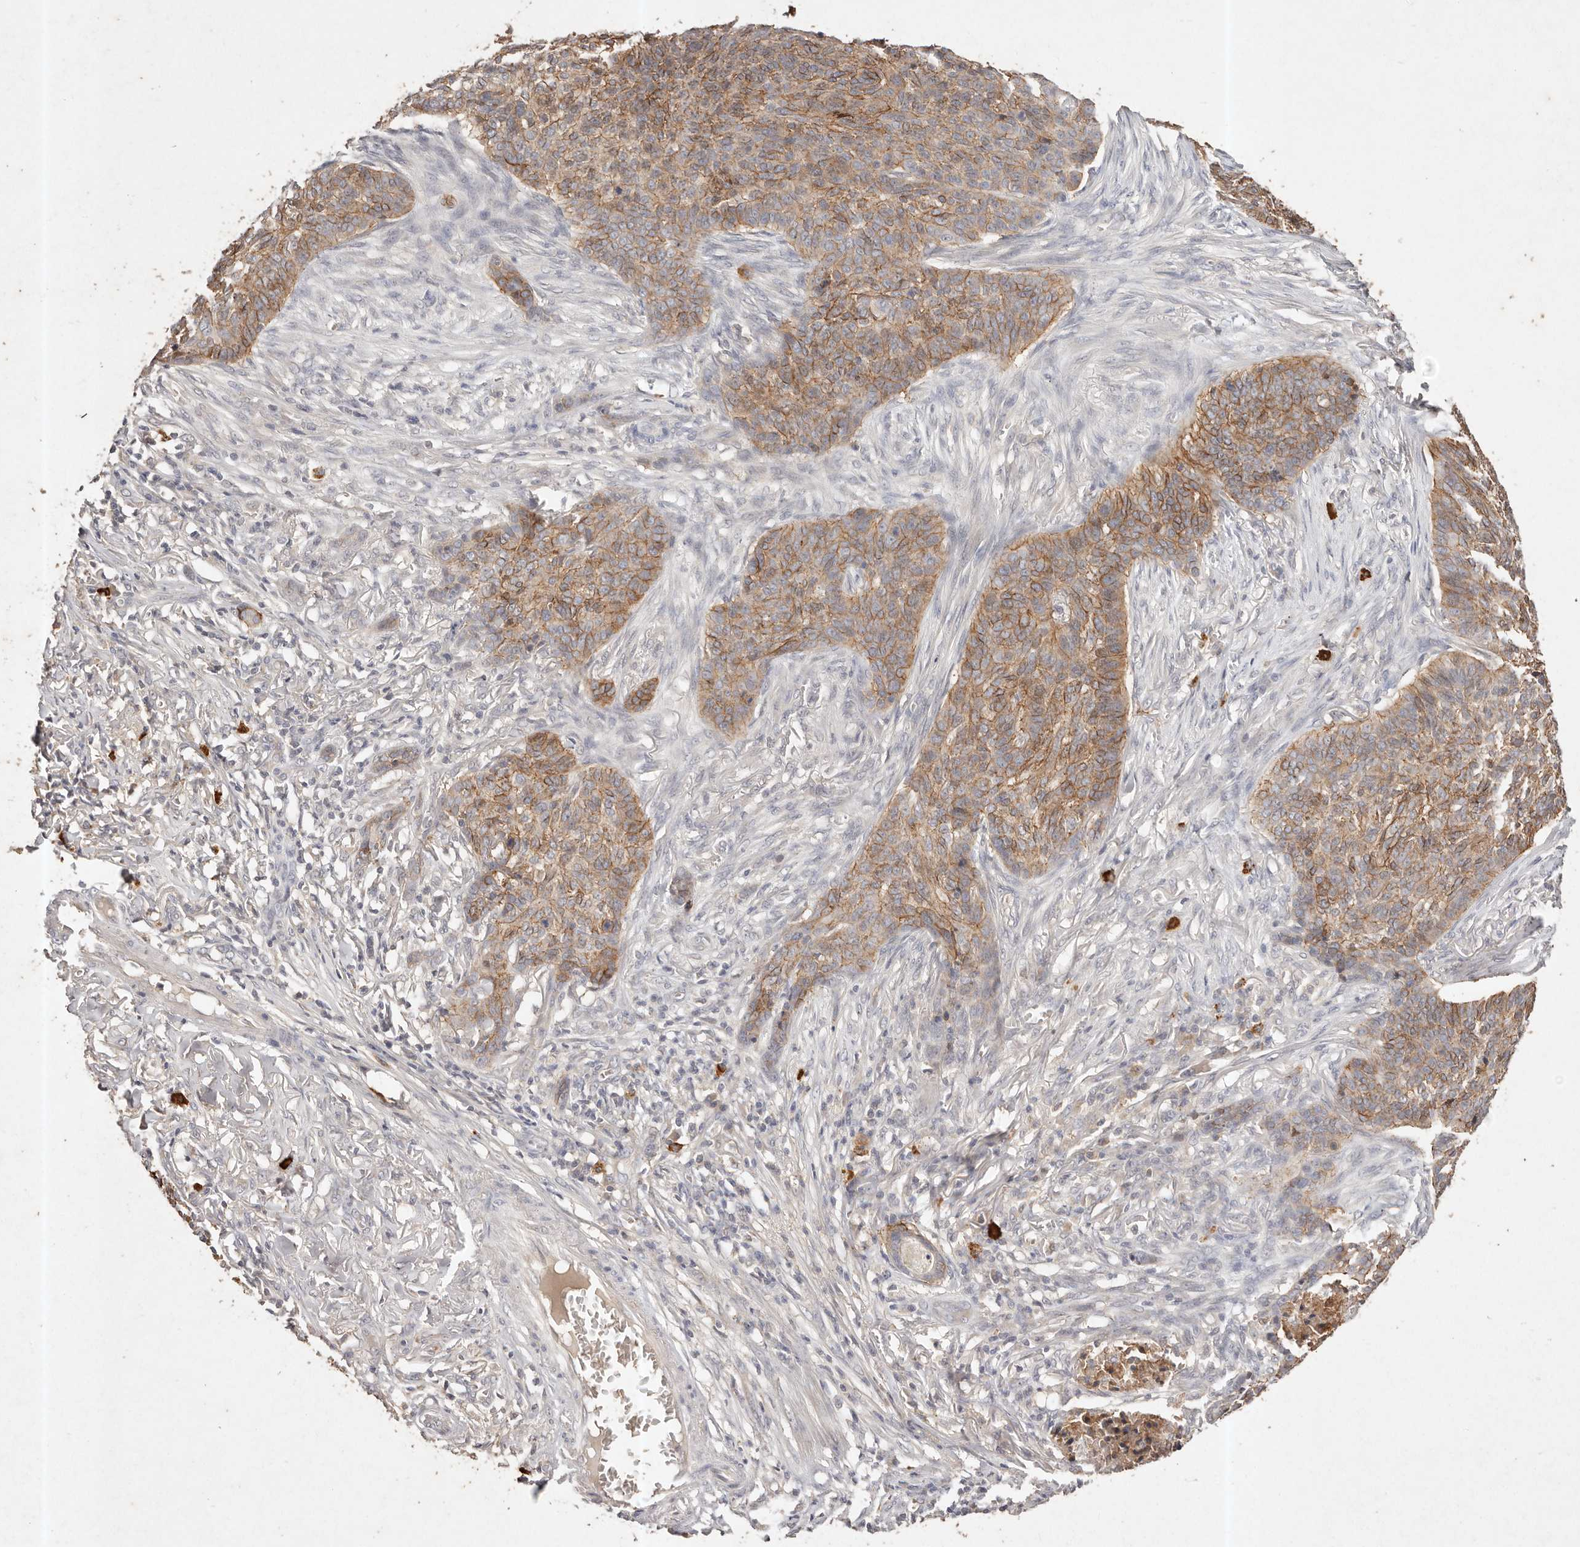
{"staining": {"intensity": "moderate", "quantity": "25%-75%", "location": "cytoplasmic/membranous"}, "tissue": "skin cancer", "cell_type": "Tumor cells", "image_type": "cancer", "snomed": [{"axis": "morphology", "description": "Basal cell carcinoma"}, {"axis": "topography", "description": "Skin"}], "caption": "Moderate cytoplasmic/membranous protein expression is seen in about 25%-75% of tumor cells in skin basal cell carcinoma.", "gene": "CXADR", "patient": {"sex": "male", "age": 85}}